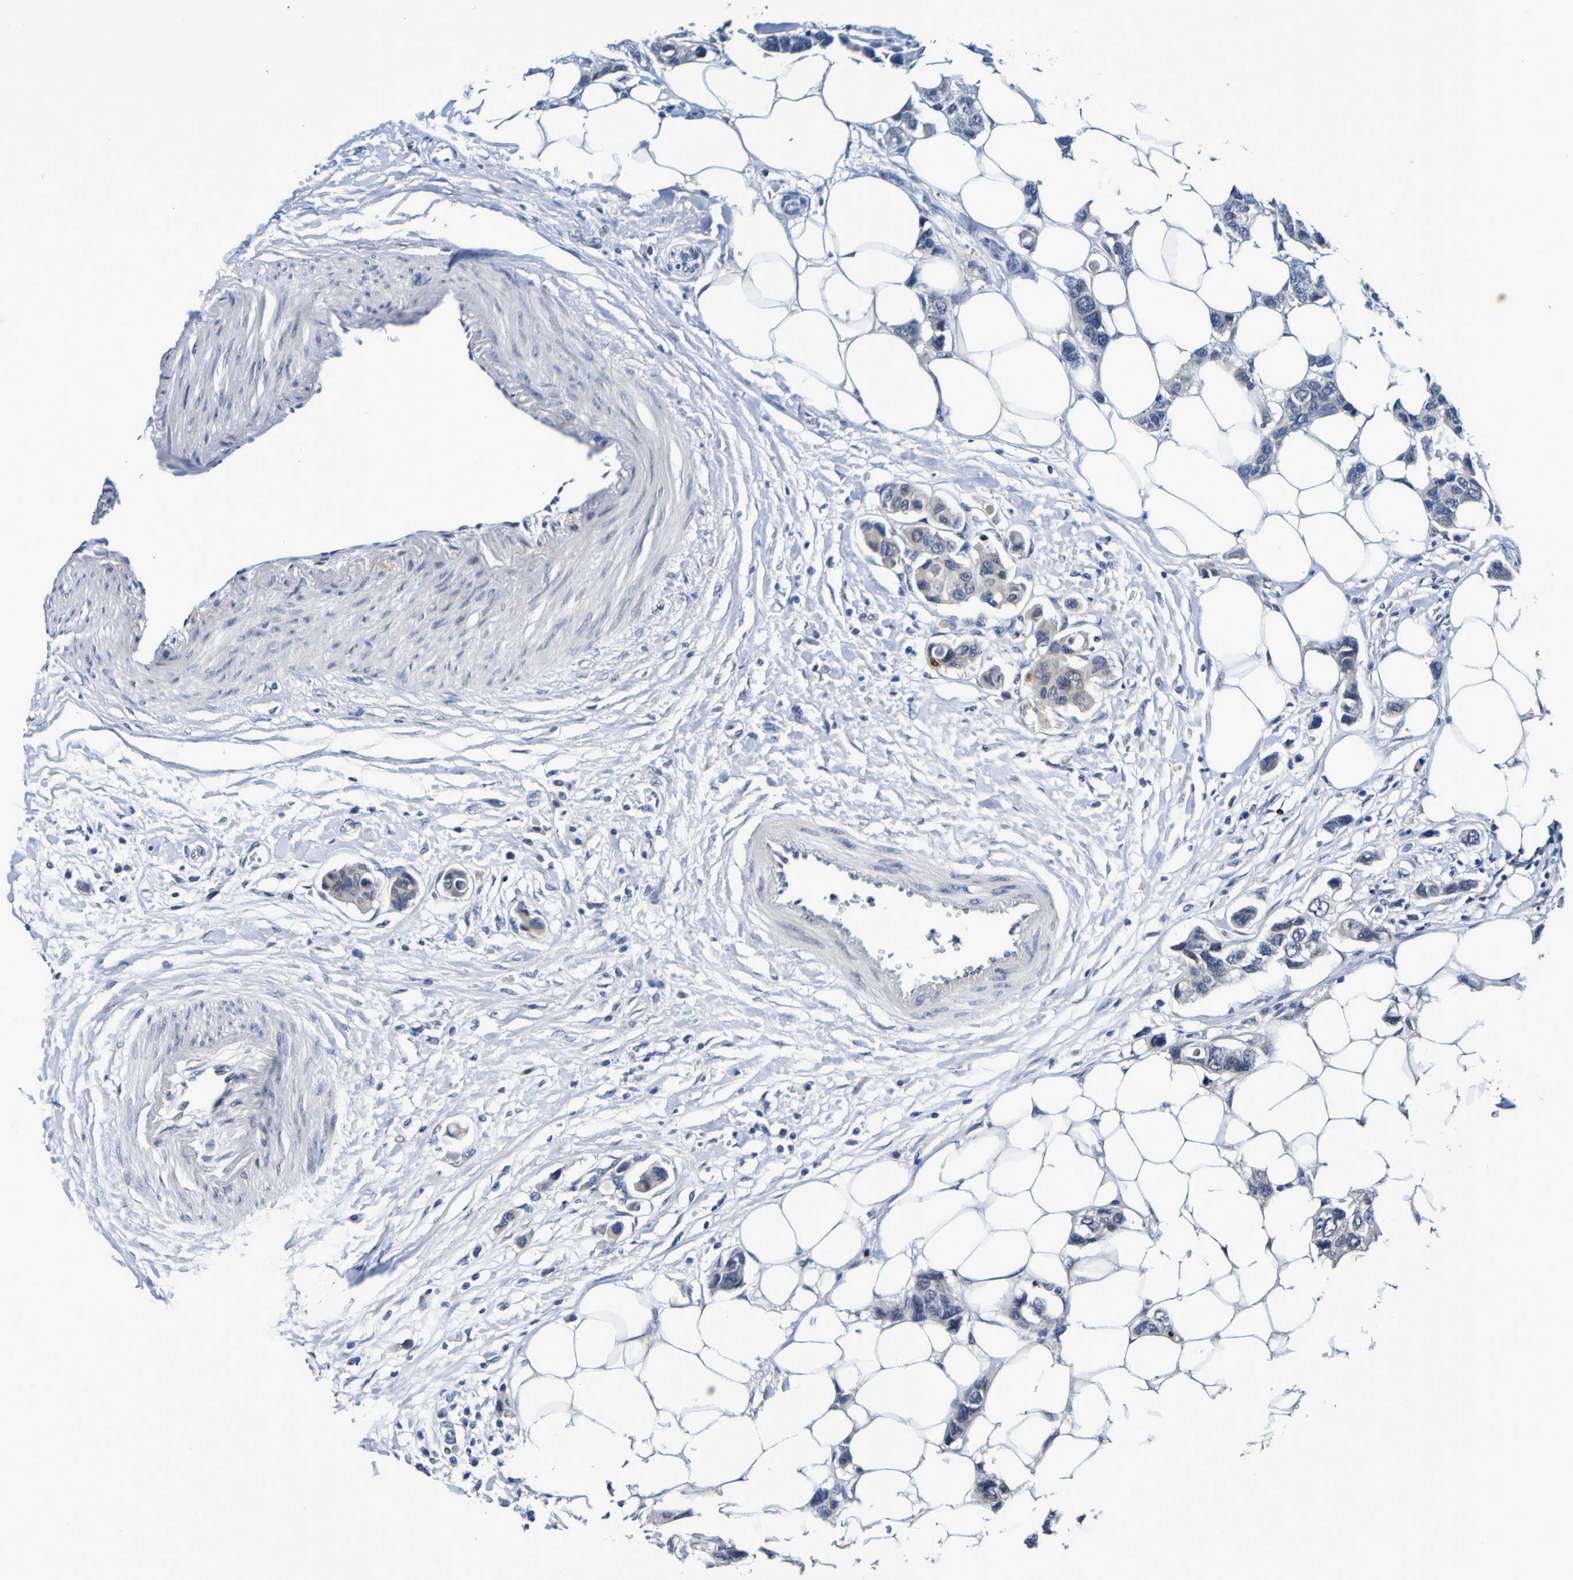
{"staining": {"intensity": "weak", "quantity": "25%-75%", "location": "cytoplasmic/membranous"}, "tissue": "breast cancer", "cell_type": "Tumor cells", "image_type": "cancer", "snomed": [{"axis": "morphology", "description": "Normal tissue, NOS"}, {"axis": "morphology", "description": "Duct carcinoma"}, {"axis": "topography", "description": "Breast"}], "caption": "Breast cancer stained with a protein marker demonstrates weak staining in tumor cells.", "gene": "VMA21", "patient": {"sex": "female", "age": 50}}